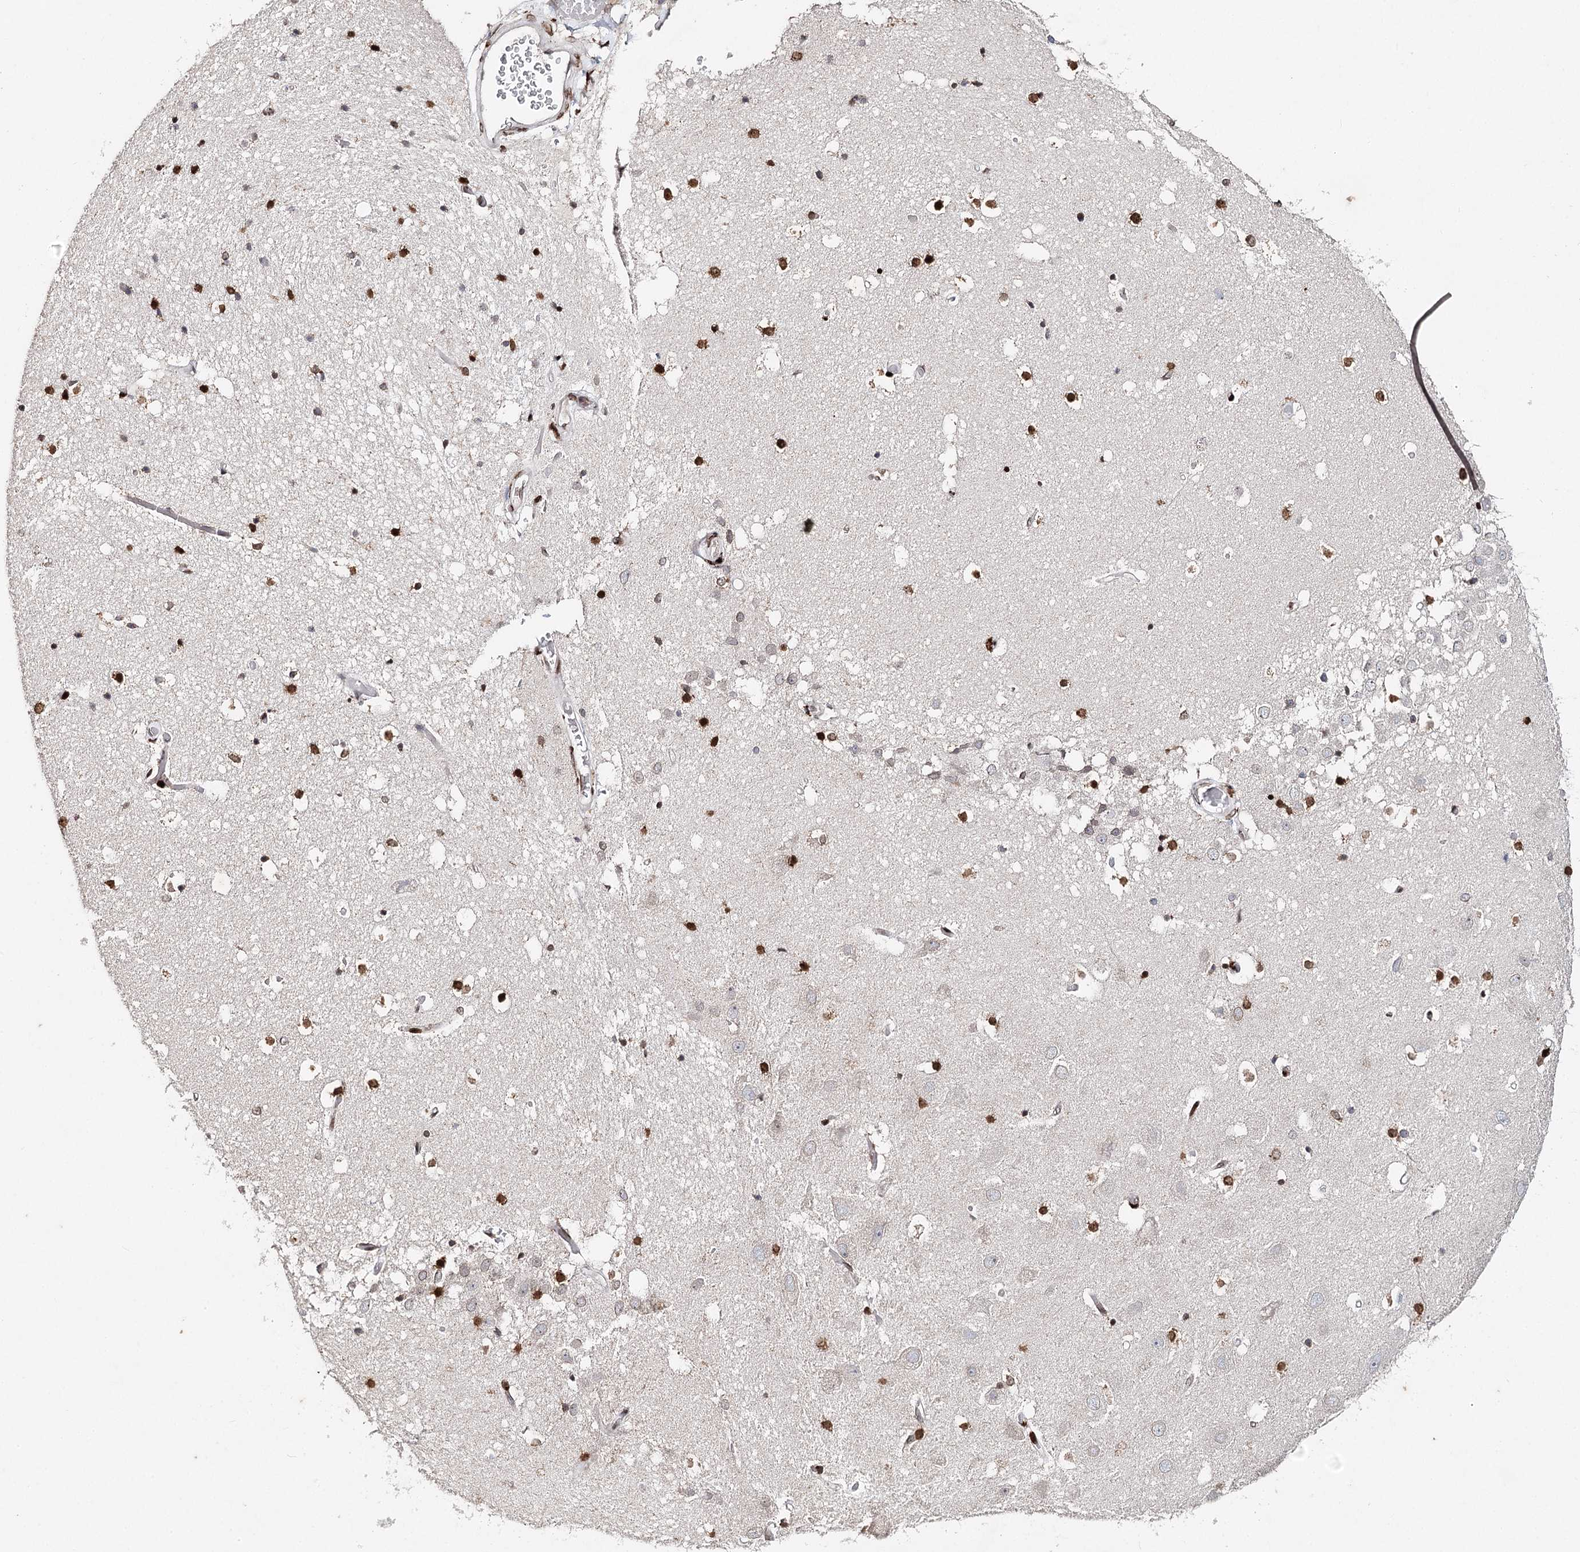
{"staining": {"intensity": "strong", "quantity": "25%-75%", "location": "nuclear"}, "tissue": "hippocampus", "cell_type": "Glial cells", "image_type": "normal", "snomed": [{"axis": "morphology", "description": "Normal tissue, NOS"}, {"axis": "topography", "description": "Hippocampus"}], "caption": "High-power microscopy captured an immunohistochemistry (IHC) histopathology image of normal hippocampus, revealing strong nuclear staining in approximately 25%-75% of glial cells.", "gene": "FRMD4A", "patient": {"sex": "female", "age": 52}}